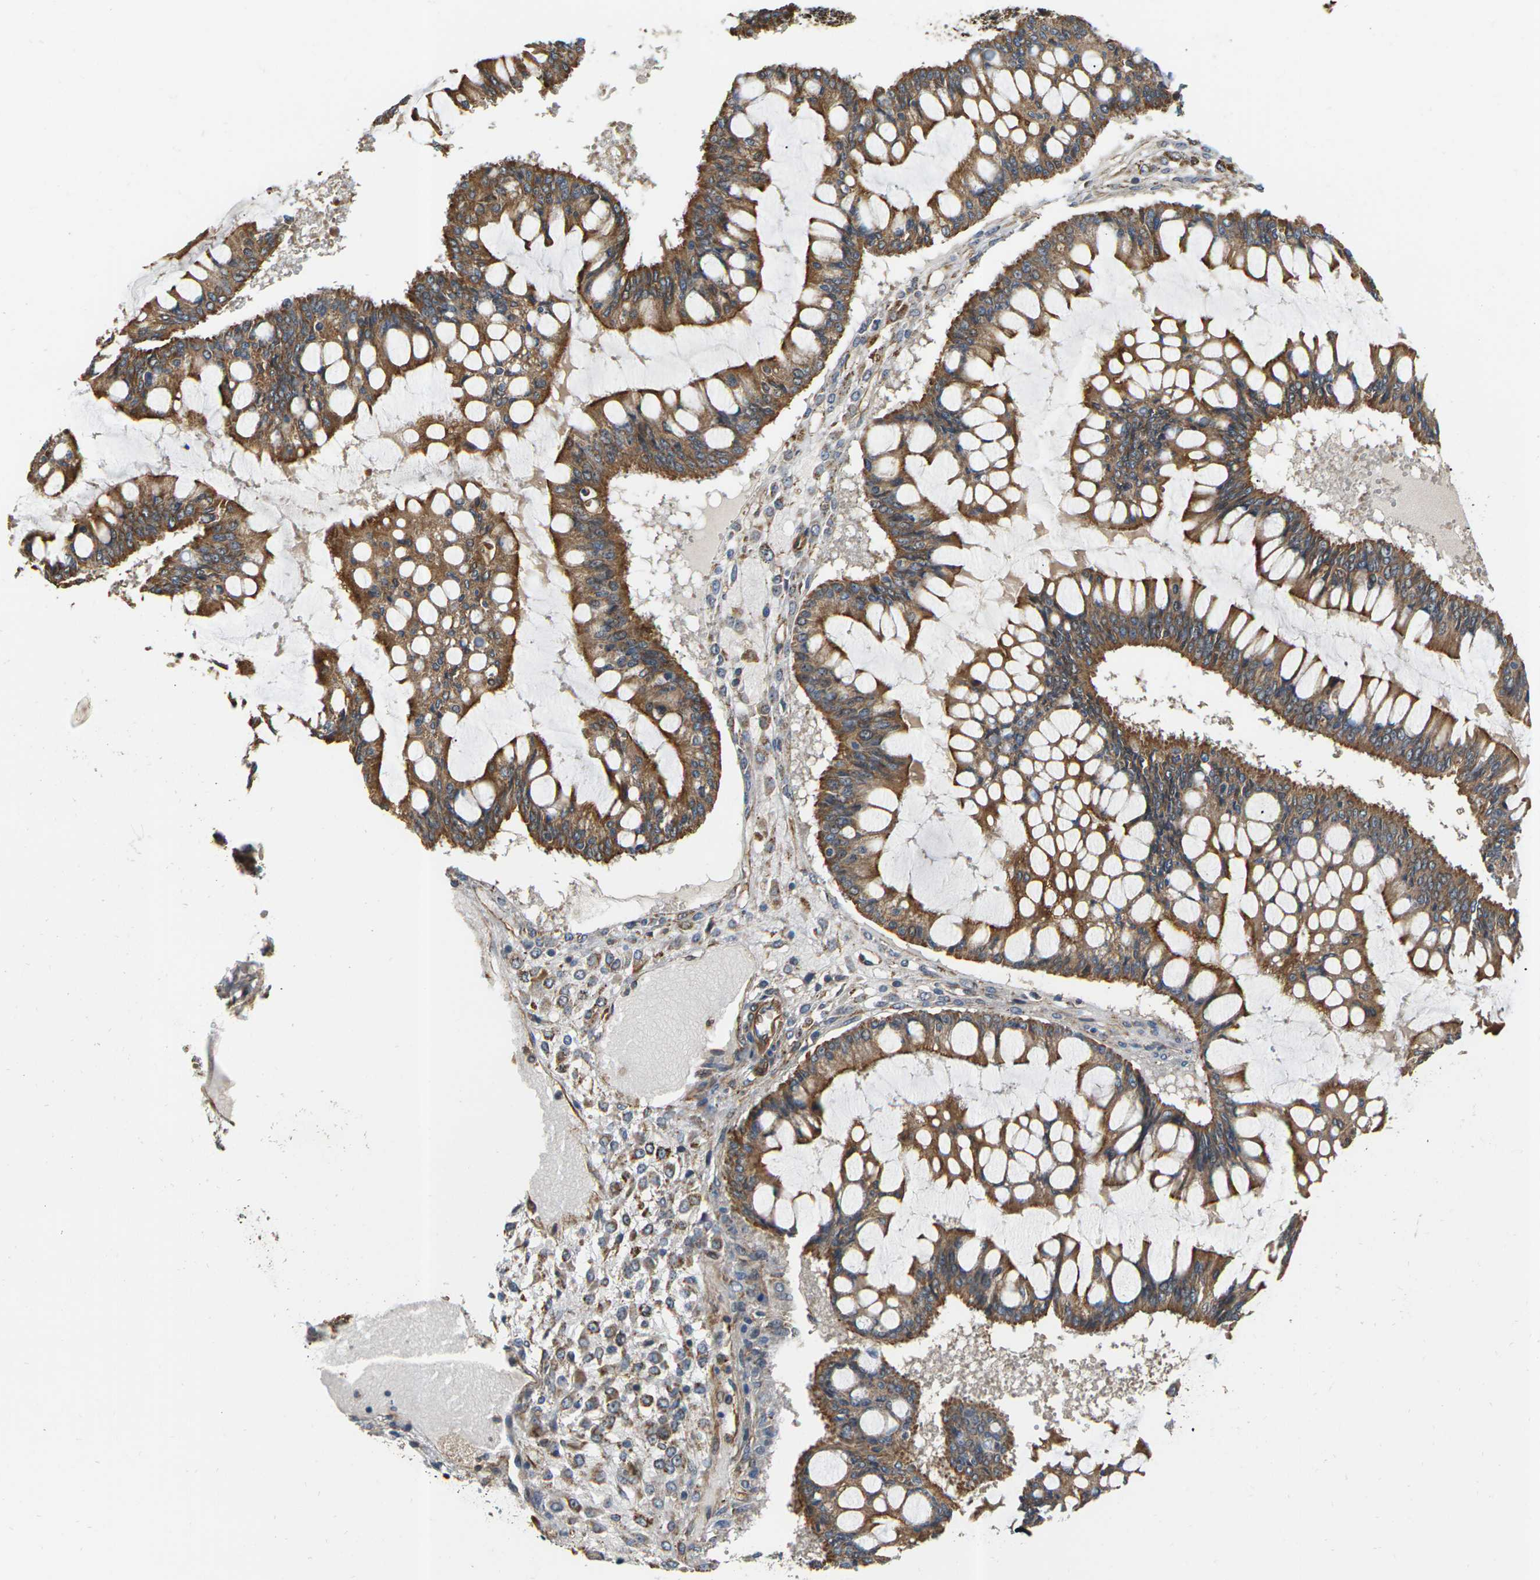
{"staining": {"intensity": "strong", "quantity": ">75%", "location": "cytoplasmic/membranous"}, "tissue": "ovarian cancer", "cell_type": "Tumor cells", "image_type": "cancer", "snomed": [{"axis": "morphology", "description": "Cystadenocarcinoma, mucinous, NOS"}, {"axis": "topography", "description": "Ovary"}], "caption": "Protein expression analysis of ovarian cancer (mucinous cystadenocarcinoma) exhibits strong cytoplasmic/membranous expression in approximately >75% of tumor cells.", "gene": "PCDHB4", "patient": {"sex": "female", "age": 73}}